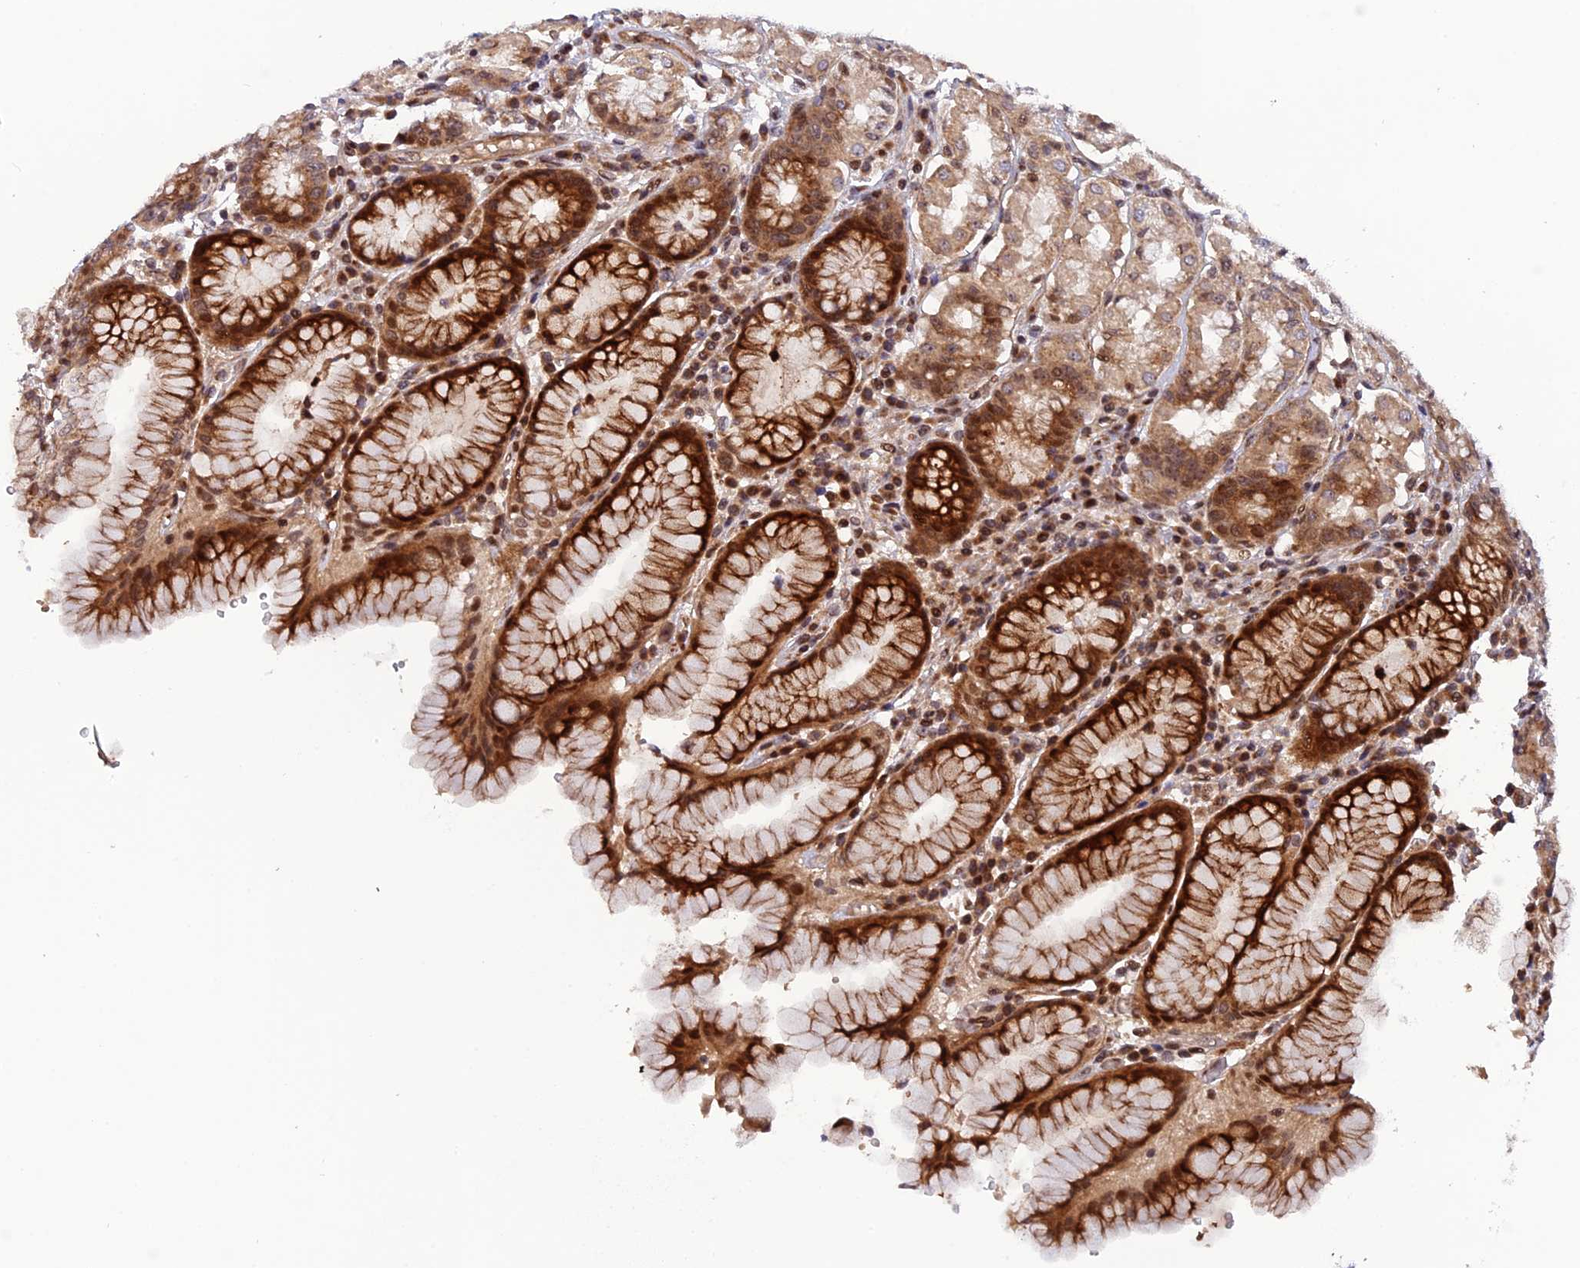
{"staining": {"intensity": "strong", "quantity": ">75%", "location": "cytoplasmic/membranous,nuclear"}, "tissue": "stomach", "cell_type": "Glandular cells", "image_type": "normal", "snomed": [{"axis": "morphology", "description": "Normal tissue, NOS"}, {"axis": "topography", "description": "Stomach"}, {"axis": "topography", "description": "Stomach, lower"}], "caption": "High-magnification brightfield microscopy of benign stomach stained with DAB (brown) and counterstained with hematoxylin (blue). glandular cells exhibit strong cytoplasmic/membranous,nuclear positivity is appreciated in about>75% of cells. (brown staining indicates protein expression, while blue staining denotes nuclei).", "gene": "SMIM7", "patient": {"sex": "female", "age": 56}}